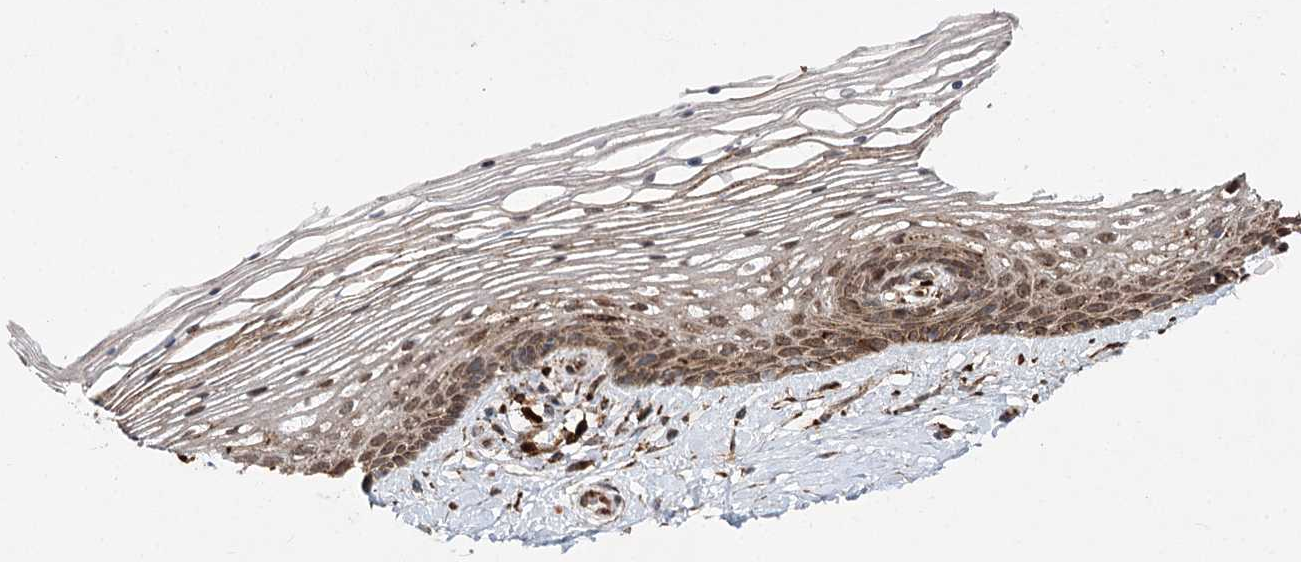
{"staining": {"intensity": "weak", "quantity": "25%-75%", "location": "cytoplasmic/membranous"}, "tissue": "vagina", "cell_type": "Squamous epithelial cells", "image_type": "normal", "snomed": [{"axis": "morphology", "description": "Normal tissue, NOS"}, {"axis": "topography", "description": "Vagina"}], "caption": "IHC image of normal human vagina stained for a protein (brown), which reveals low levels of weak cytoplasmic/membranous expression in approximately 25%-75% of squamous epithelial cells.", "gene": "FANCL", "patient": {"sex": "female", "age": 46}}